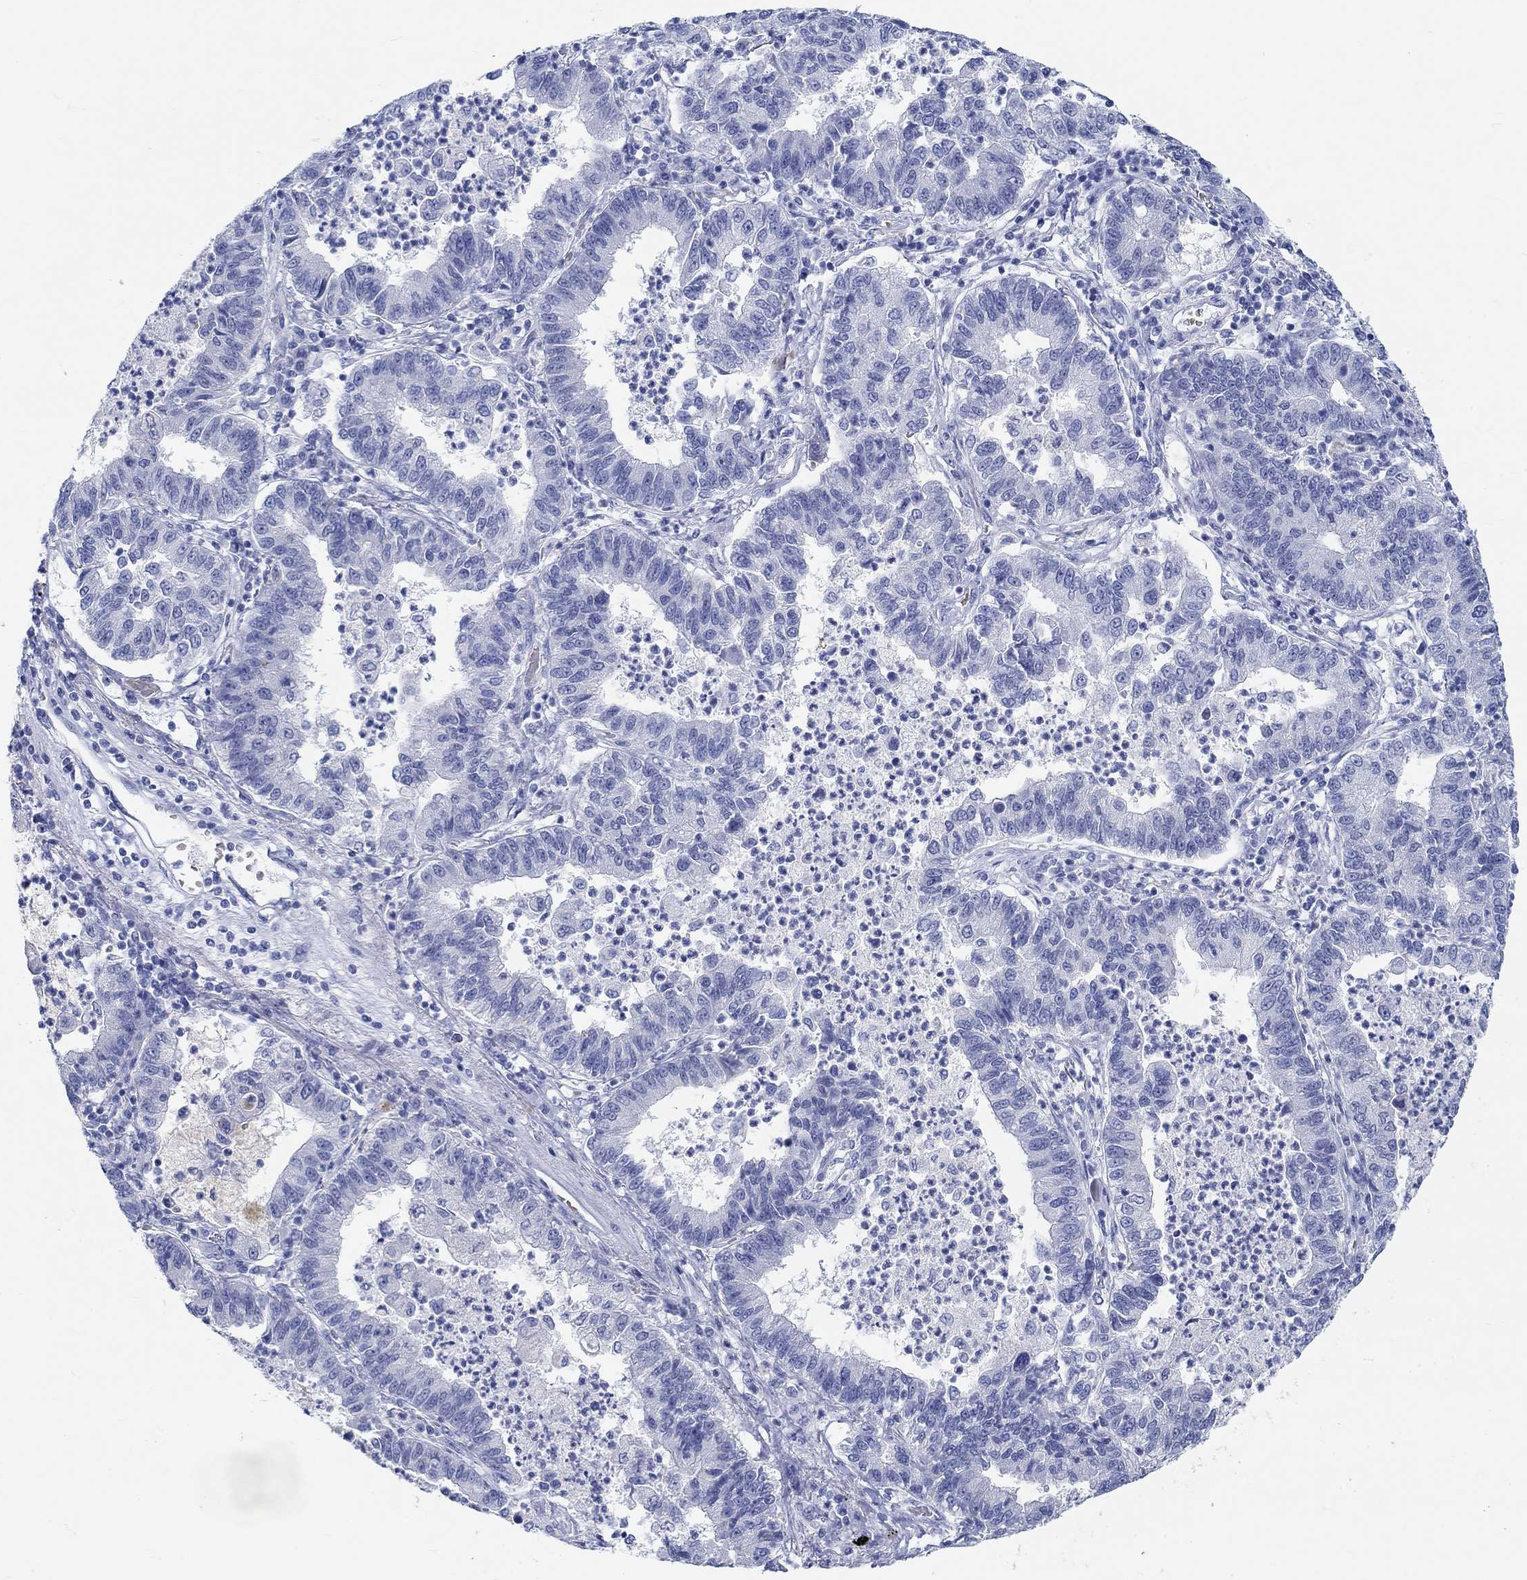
{"staining": {"intensity": "negative", "quantity": "none", "location": "none"}, "tissue": "lung cancer", "cell_type": "Tumor cells", "image_type": "cancer", "snomed": [{"axis": "morphology", "description": "Adenocarcinoma, NOS"}, {"axis": "topography", "description": "Lung"}], "caption": "IHC of lung adenocarcinoma displays no positivity in tumor cells. (DAB IHC visualized using brightfield microscopy, high magnification).", "gene": "GRIA3", "patient": {"sex": "female", "age": 57}}